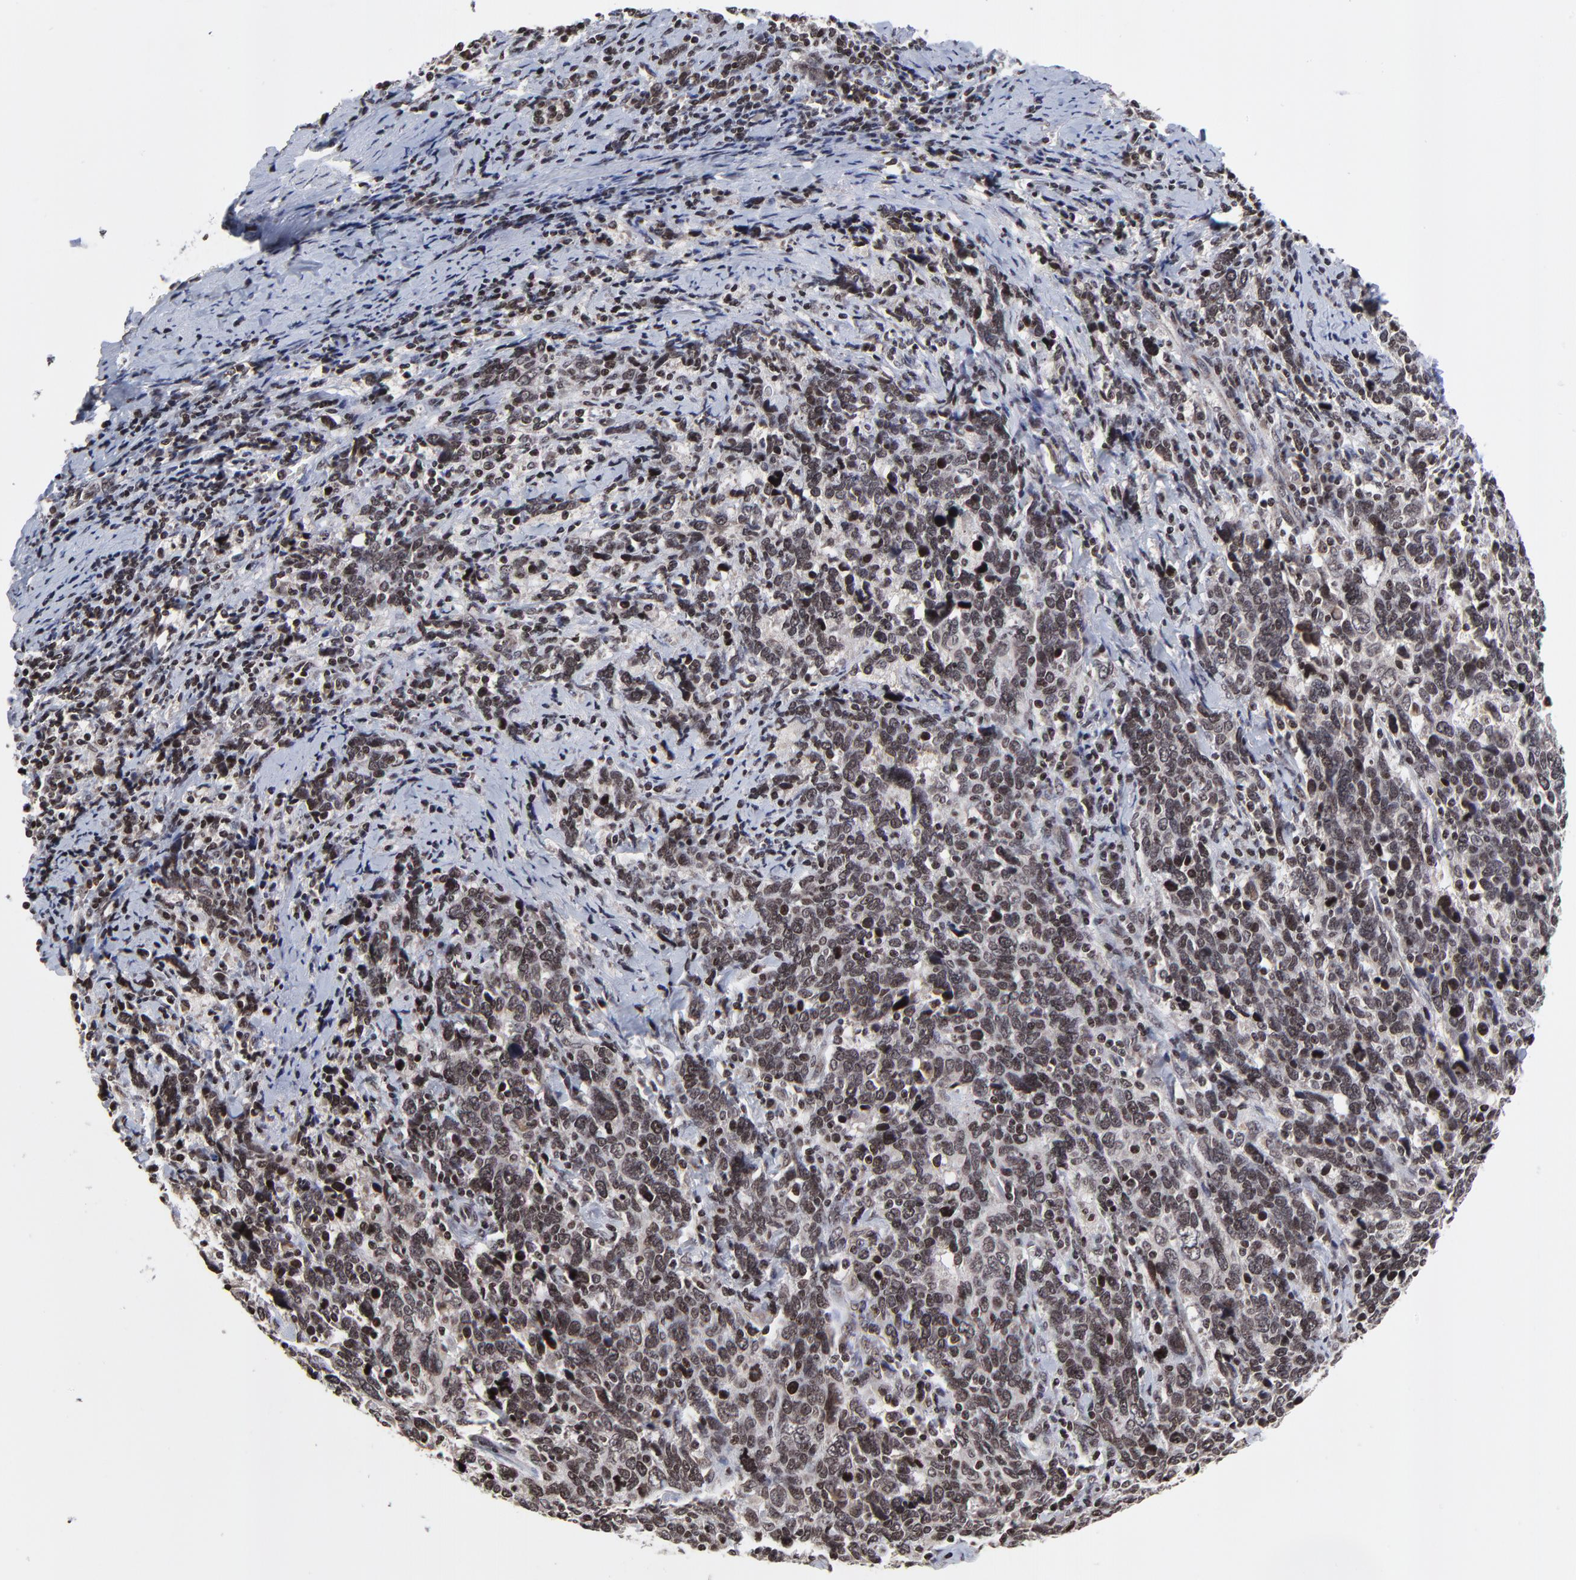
{"staining": {"intensity": "negative", "quantity": "none", "location": "none"}, "tissue": "cervical cancer", "cell_type": "Tumor cells", "image_type": "cancer", "snomed": [{"axis": "morphology", "description": "Squamous cell carcinoma, NOS"}, {"axis": "topography", "description": "Cervix"}], "caption": "Photomicrograph shows no significant protein expression in tumor cells of cervical squamous cell carcinoma.", "gene": "ZNF777", "patient": {"sex": "female", "age": 41}}